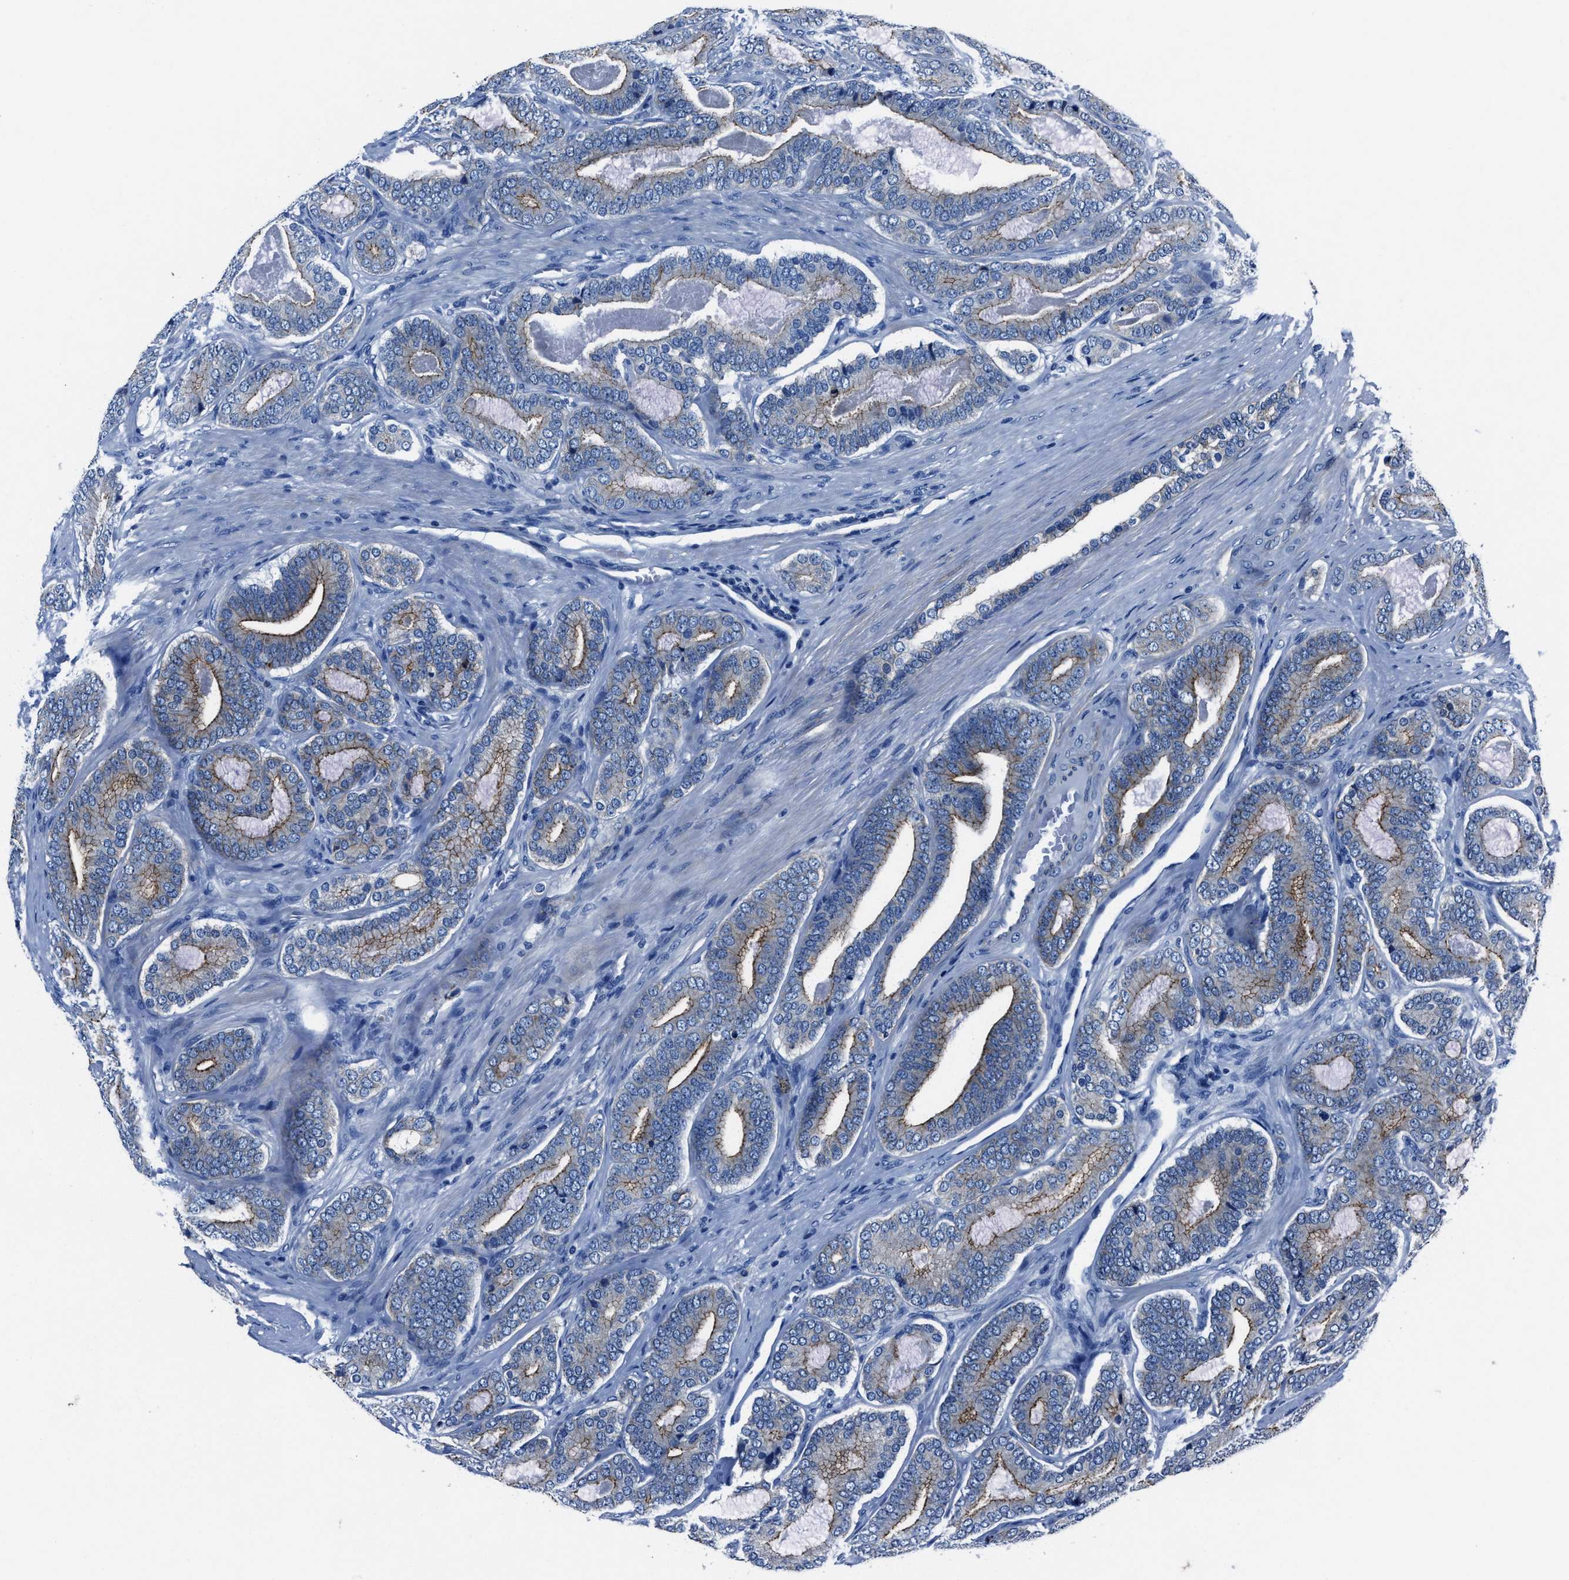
{"staining": {"intensity": "moderate", "quantity": ">75%", "location": "cytoplasmic/membranous"}, "tissue": "prostate cancer", "cell_type": "Tumor cells", "image_type": "cancer", "snomed": [{"axis": "morphology", "description": "Adenocarcinoma, High grade"}, {"axis": "topography", "description": "Prostate"}], "caption": "Immunohistochemical staining of prostate cancer (high-grade adenocarcinoma) exhibits medium levels of moderate cytoplasmic/membranous protein staining in approximately >75% of tumor cells. The staining was performed using DAB, with brown indicating positive protein expression. Nuclei are stained blue with hematoxylin.", "gene": "LMO7", "patient": {"sex": "male", "age": 60}}